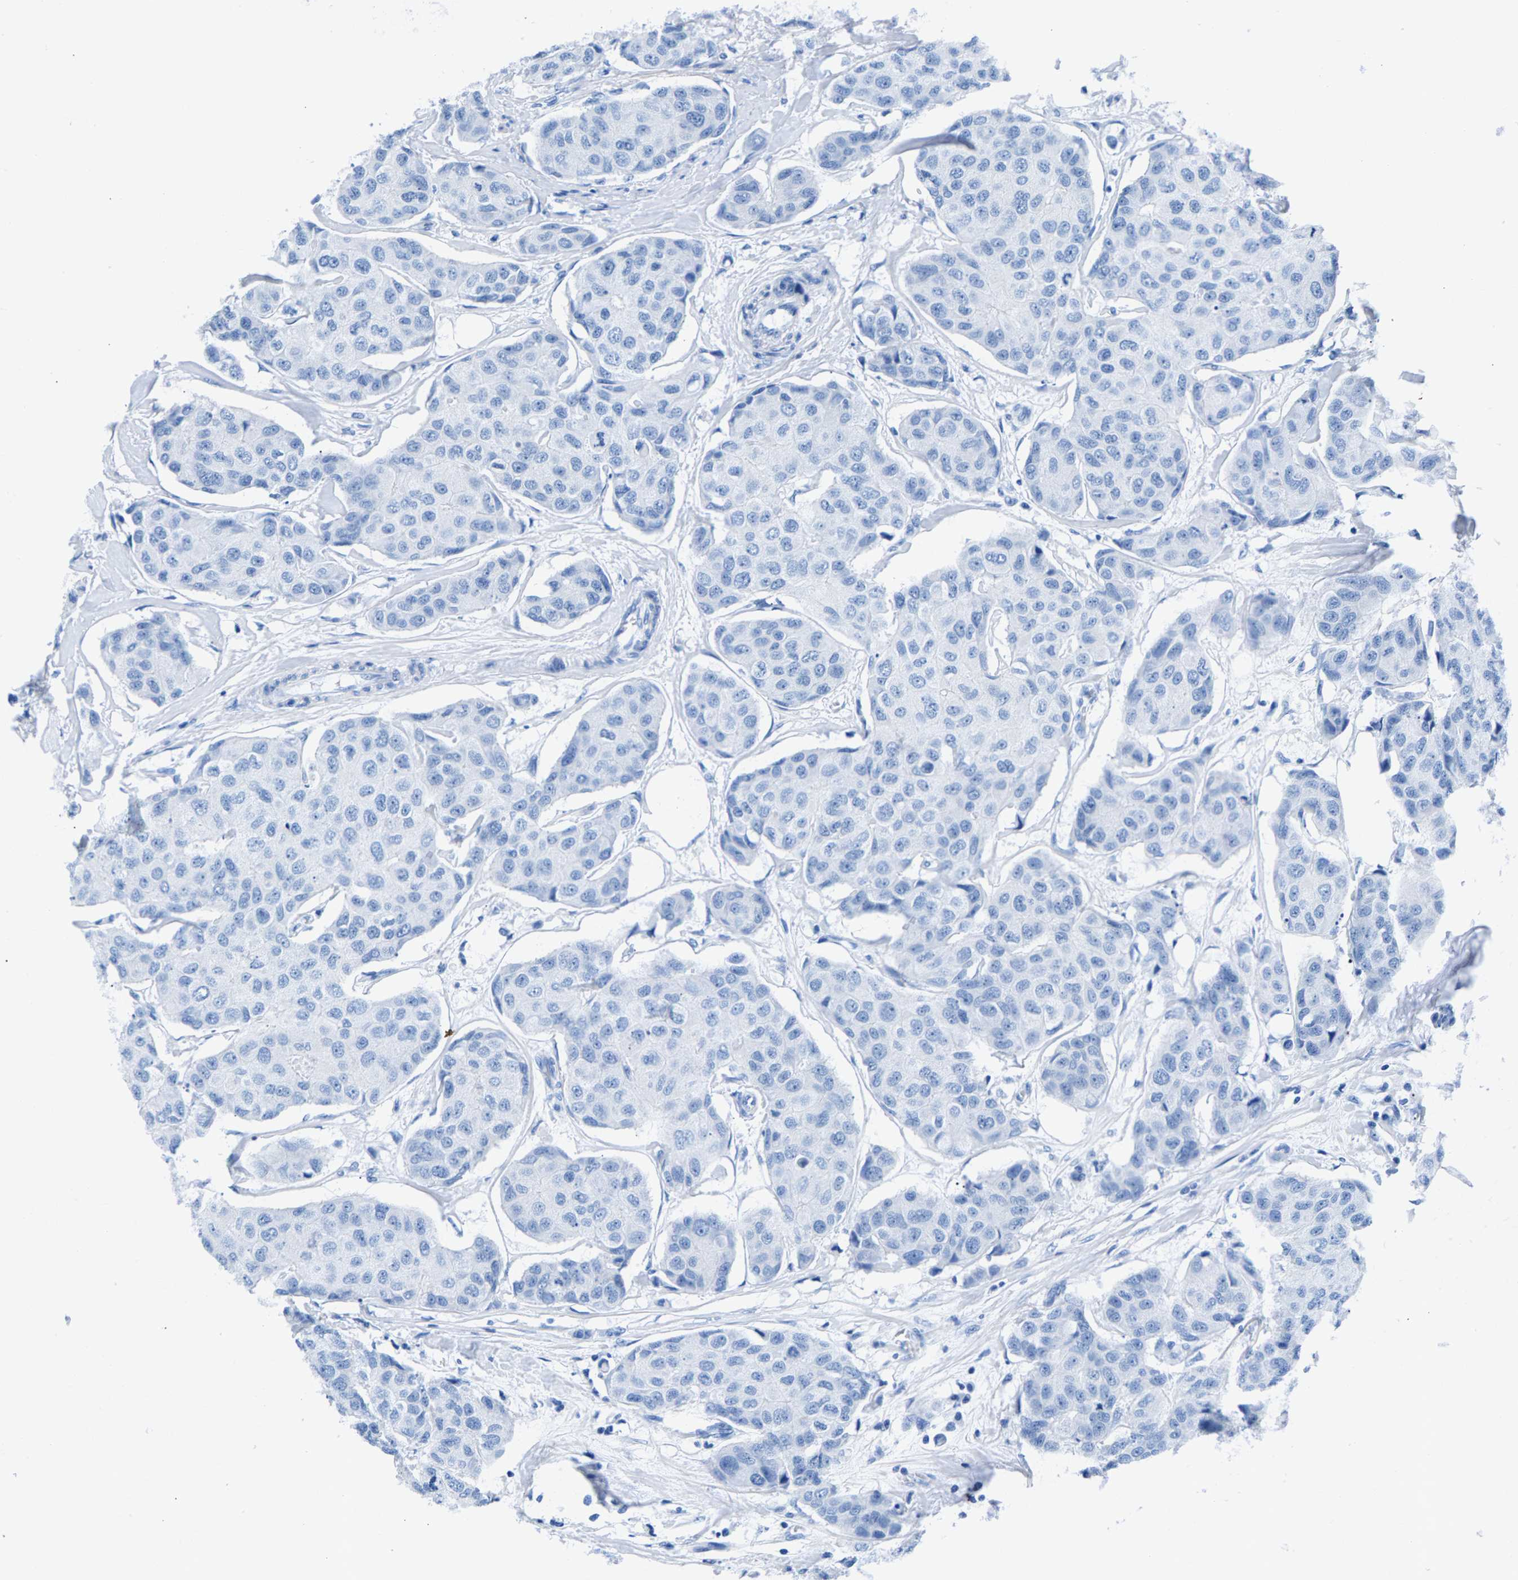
{"staining": {"intensity": "negative", "quantity": "none", "location": "none"}, "tissue": "breast cancer", "cell_type": "Tumor cells", "image_type": "cancer", "snomed": [{"axis": "morphology", "description": "Duct carcinoma"}, {"axis": "topography", "description": "Breast"}], "caption": "Immunohistochemical staining of breast cancer (infiltrating ductal carcinoma) reveals no significant staining in tumor cells.", "gene": "CPS1", "patient": {"sex": "female", "age": 80}}